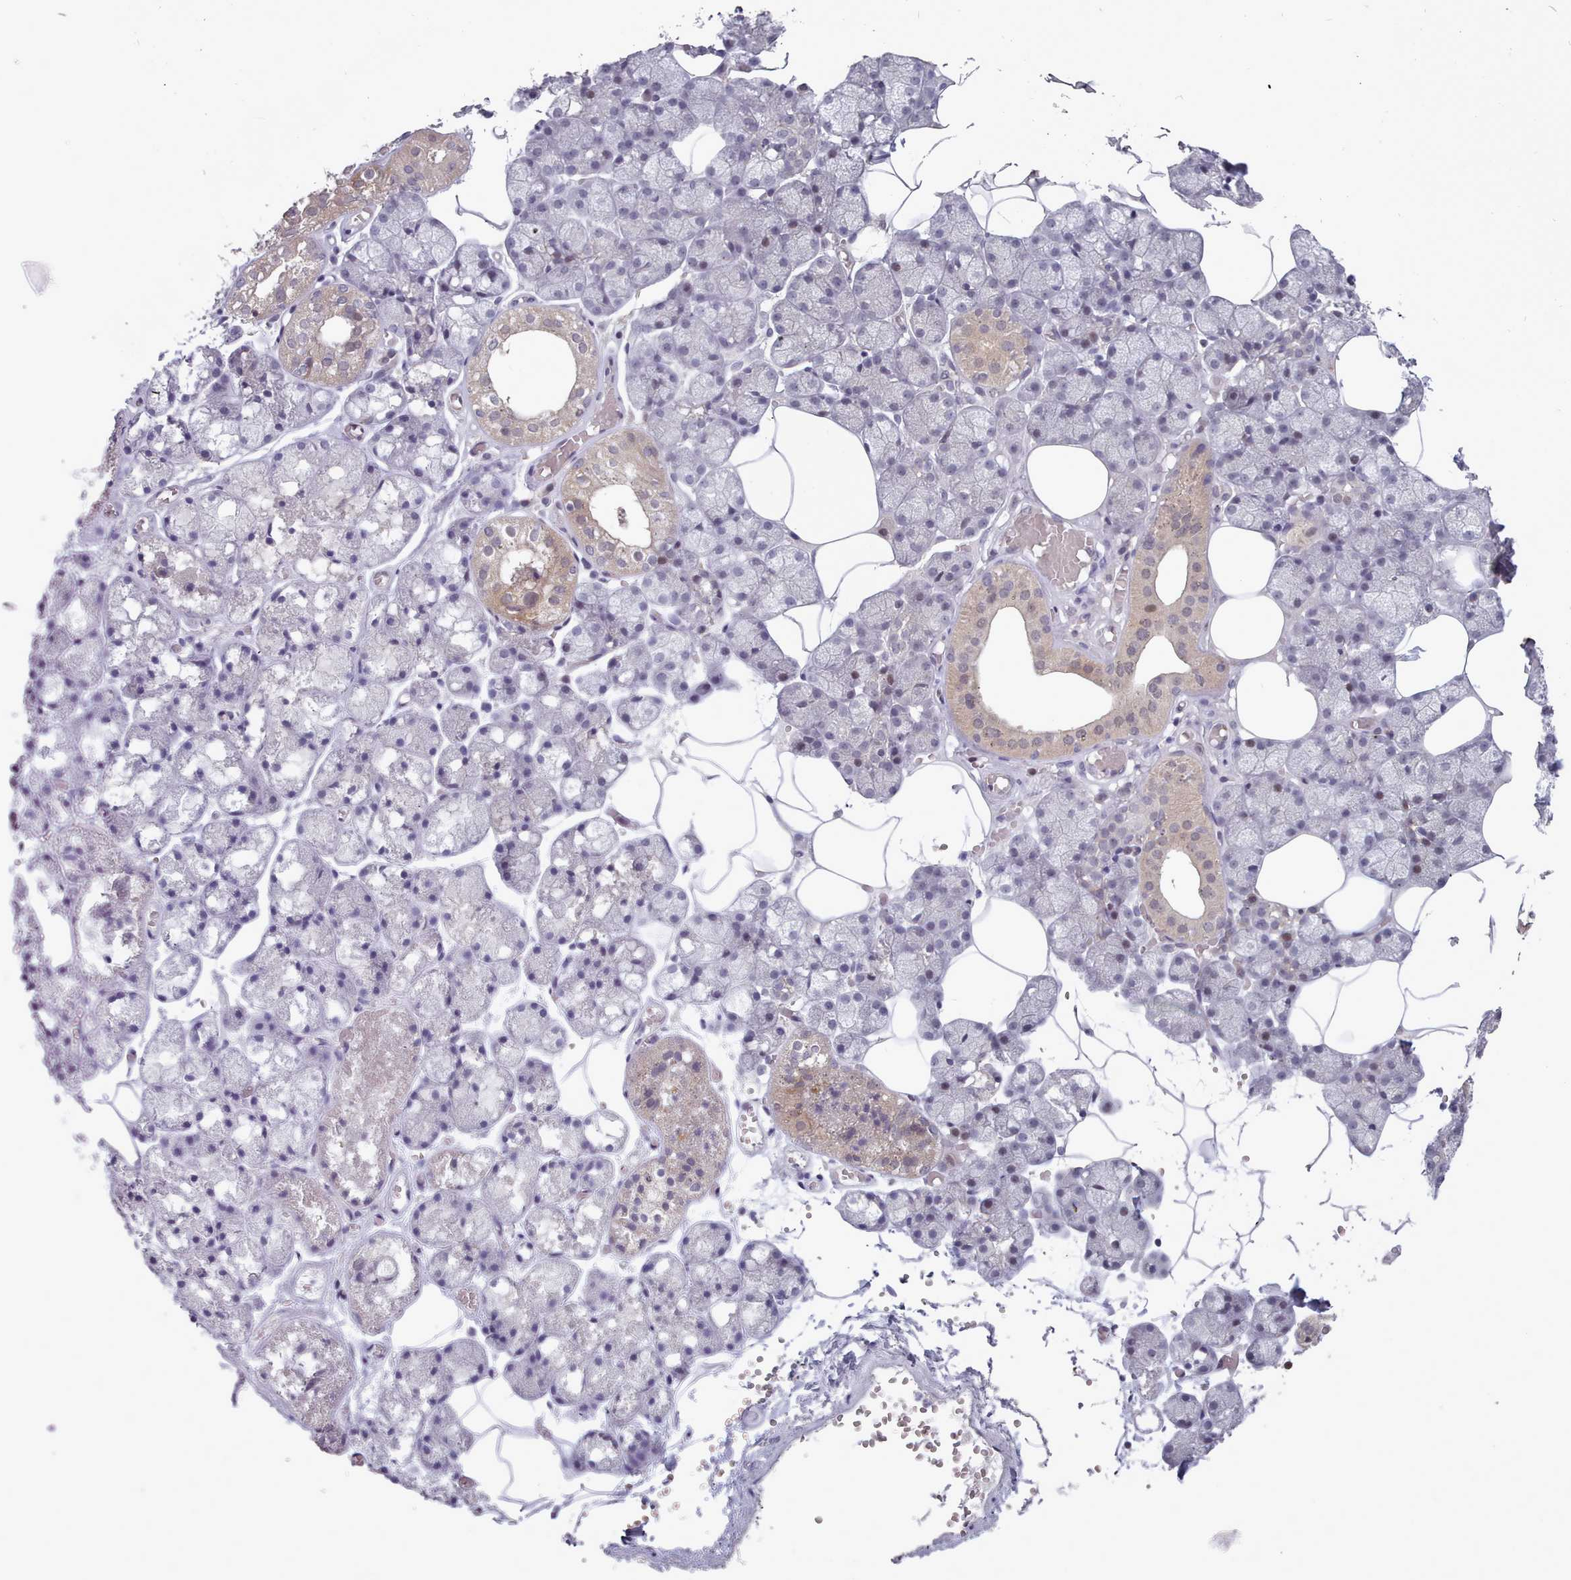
{"staining": {"intensity": "weak", "quantity": "<25%", "location": "nuclear"}, "tissue": "salivary gland", "cell_type": "Glandular cells", "image_type": "normal", "snomed": [{"axis": "morphology", "description": "Normal tissue, NOS"}, {"axis": "topography", "description": "Salivary gland"}], "caption": "The histopathology image reveals no significant expression in glandular cells of salivary gland. The staining is performed using DAB brown chromogen with nuclei counter-stained in using hematoxylin.", "gene": "GINS1", "patient": {"sex": "male", "age": 62}}